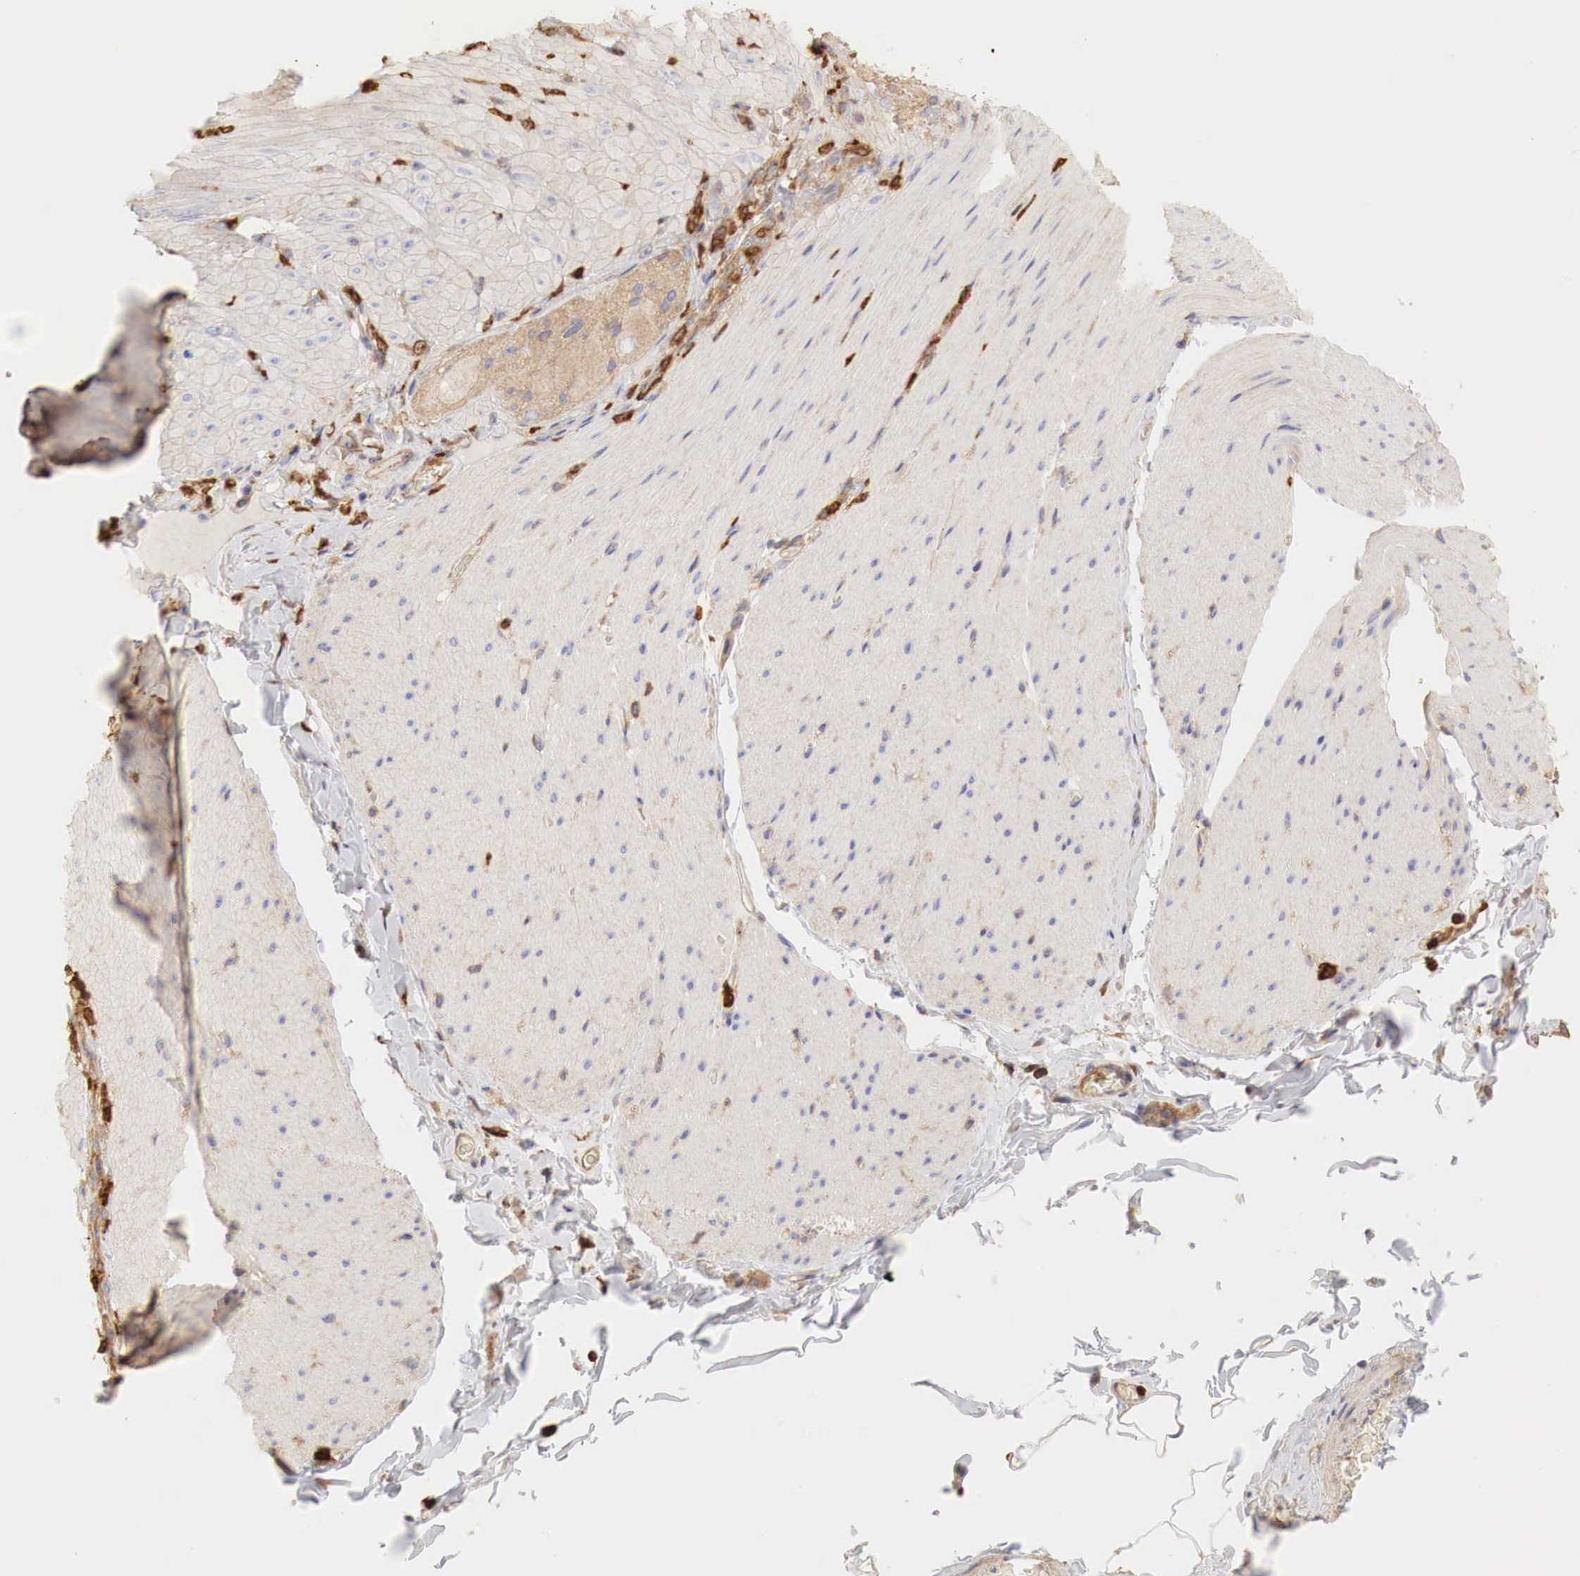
{"staining": {"intensity": "moderate", "quantity": "25%-75%", "location": "cytoplasmic/membranous"}, "tissue": "smooth muscle", "cell_type": "Smooth muscle cells", "image_type": "normal", "snomed": [{"axis": "morphology", "description": "Normal tissue, NOS"}, {"axis": "topography", "description": "Duodenum"}], "caption": "Smooth muscle stained with DAB (3,3'-diaminobenzidine) IHC exhibits medium levels of moderate cytoplasmic/membranous expression in approximately 25%-75% of smooth muscle cells.", "gene": "G6PD", "patient": {"sex": "male", "age": 63}}